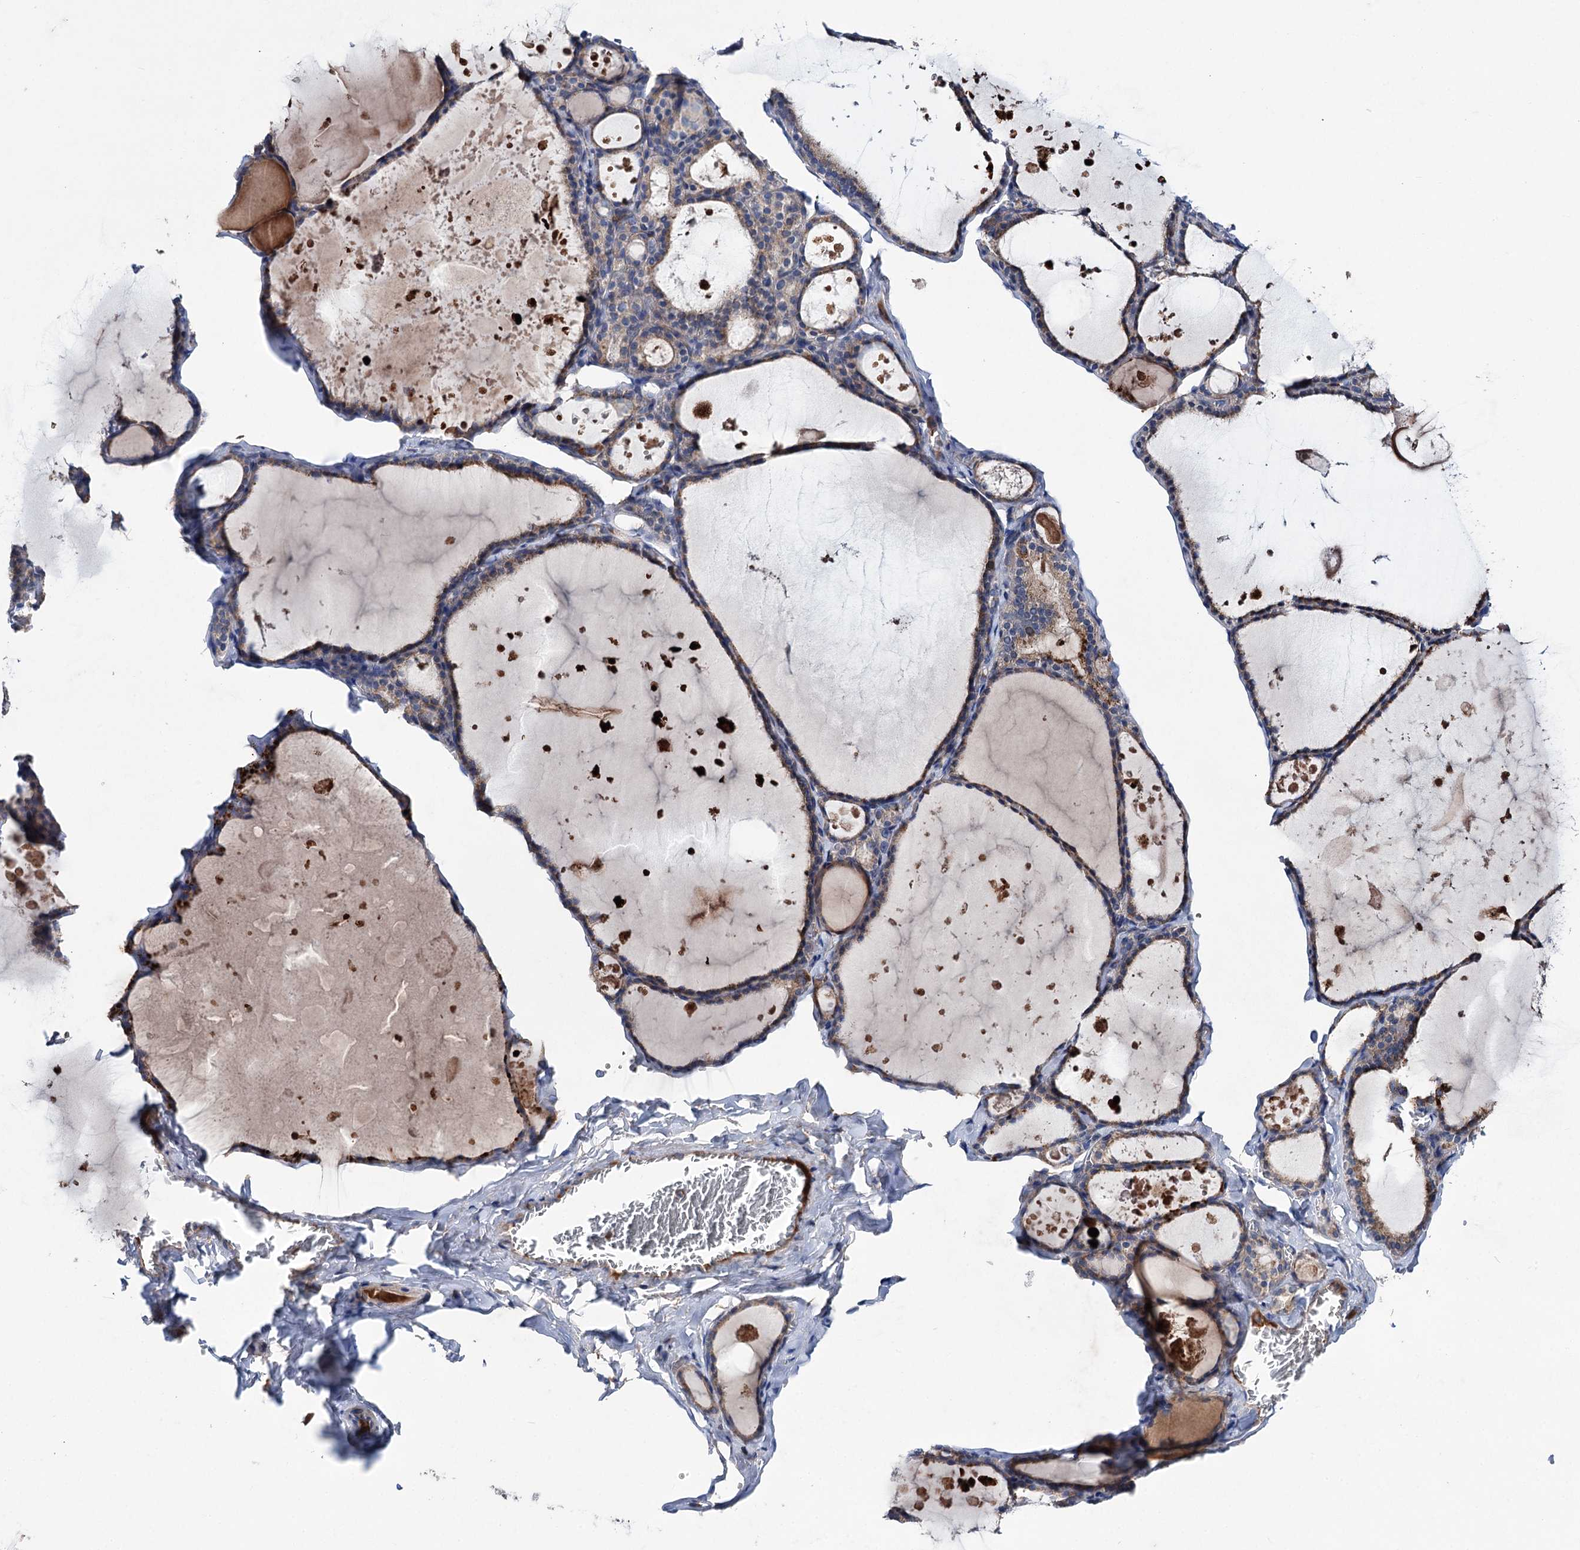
{"staining": {"intensity": "weak", "quantity": "25%-75%", "location": "cytoplasmic/membranous"}, "tissue": "thyroid gland", "cell_type": "Glandular cells", "image_type": "normal", "snomed": [{"axis": "morphology", "description": "Normal tissue, NOS"}, {"axis": "topography", "description": "Thyroid gland"}], "caption": "The photomicrograph reveals immunohistochemical staining of benign thyroid gland. There is weak cytoplasmic/membranous positivity is appreciated in about 25%-75% of glandular cells.", "gene": "CLPB", "patient": {"sex": "male", "age": 56}}